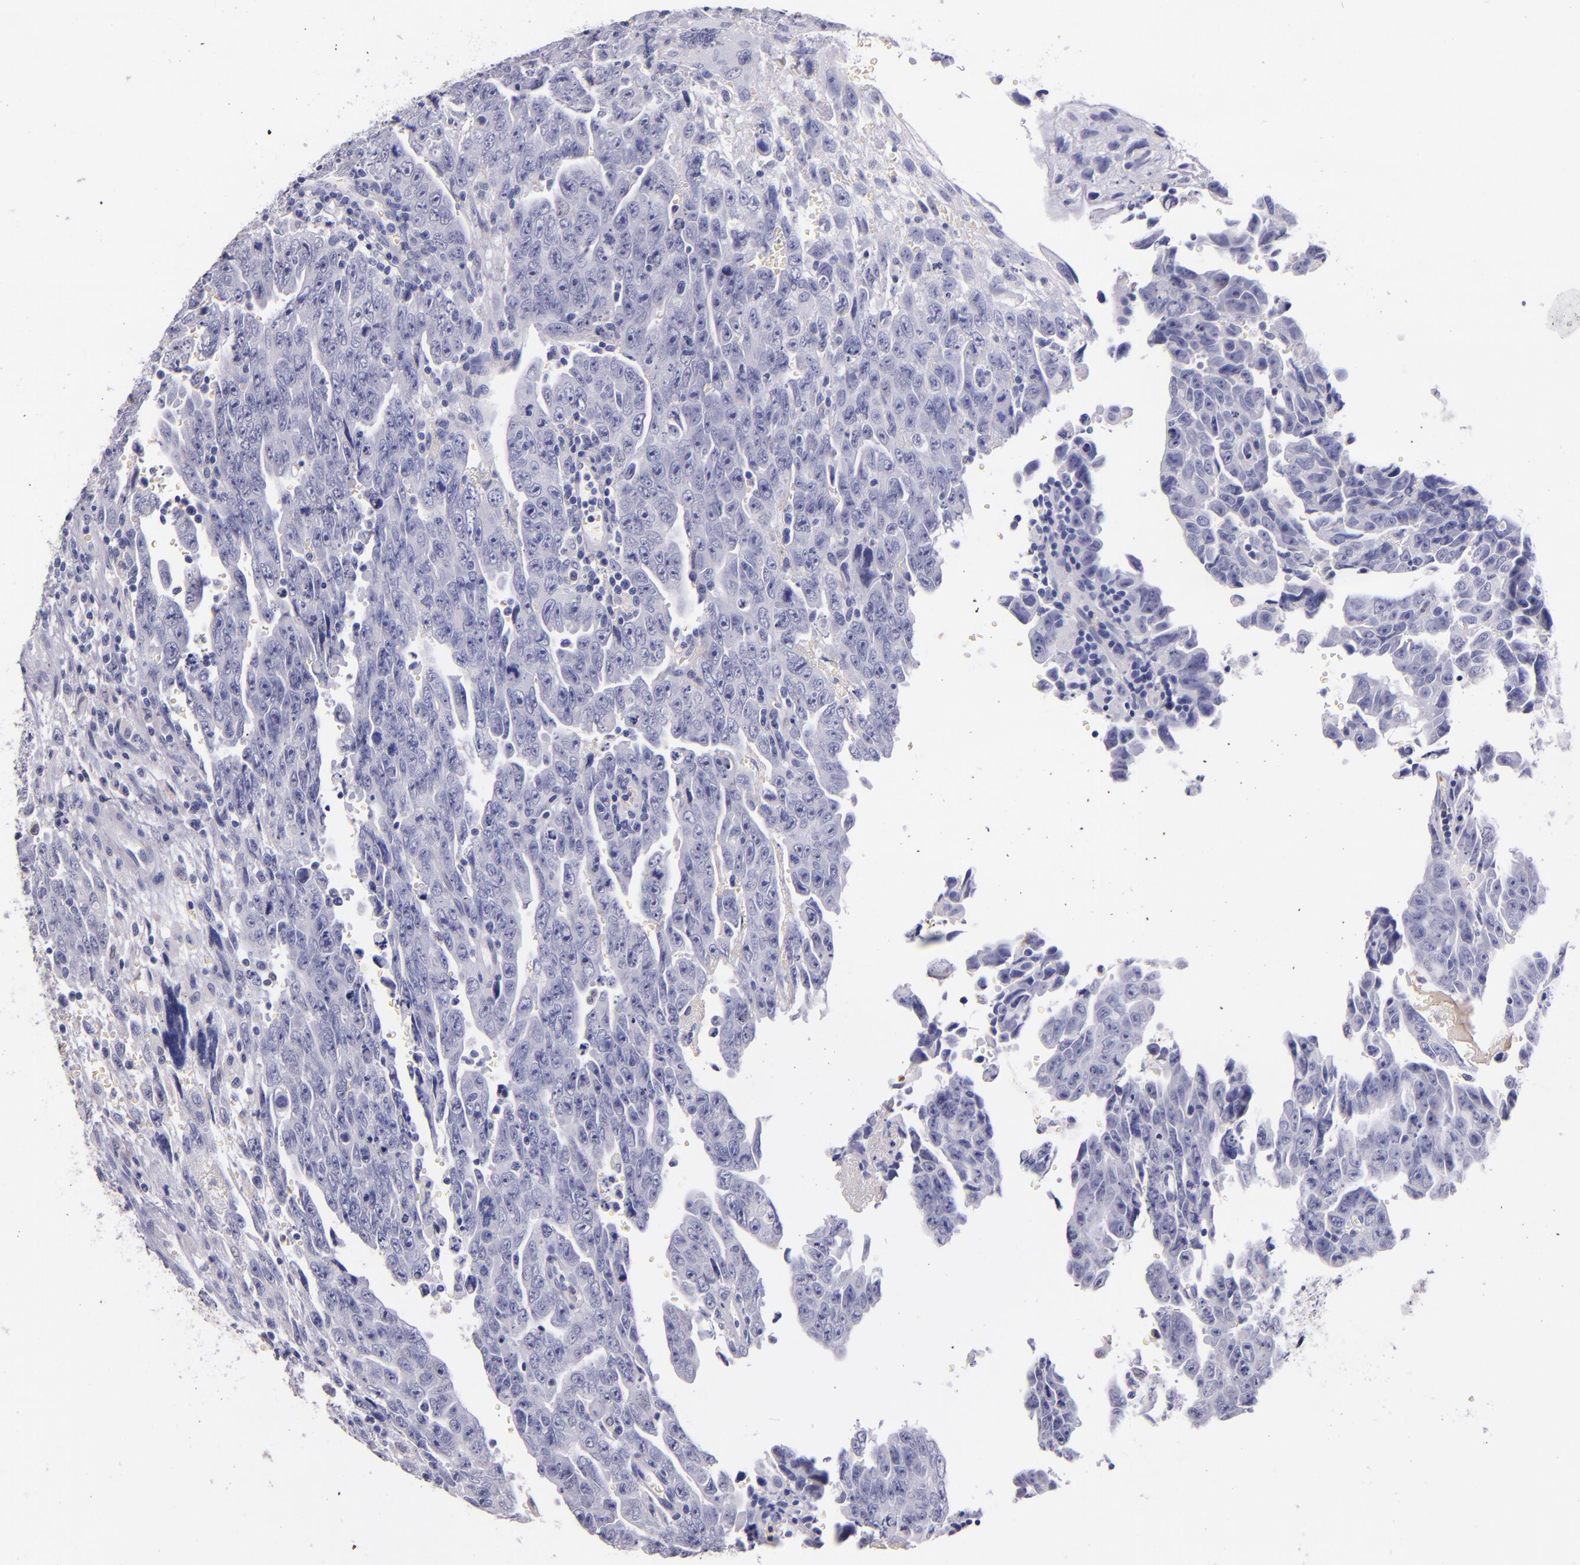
{"staining": {"intensity": "negative", "quantity": "none", "location": "none"}, "tissue": "testis cancer", "cell_type": "Tumor cells", "image_type": "cancer", "snomed": [{"axis": "morphology", "description": "Carcinoma, Embryonal, NOS"}, {"axis": "topography", "description": "Testis"}], "caption": "The photomicrograph exhibits no significant staining in tumor cells of testis embryonal carcinoma. (Brightfield microscopy of DAB IHC at high magnification).", "gene": "F13A1", "patient": {"sex": "male", "age": 28}}